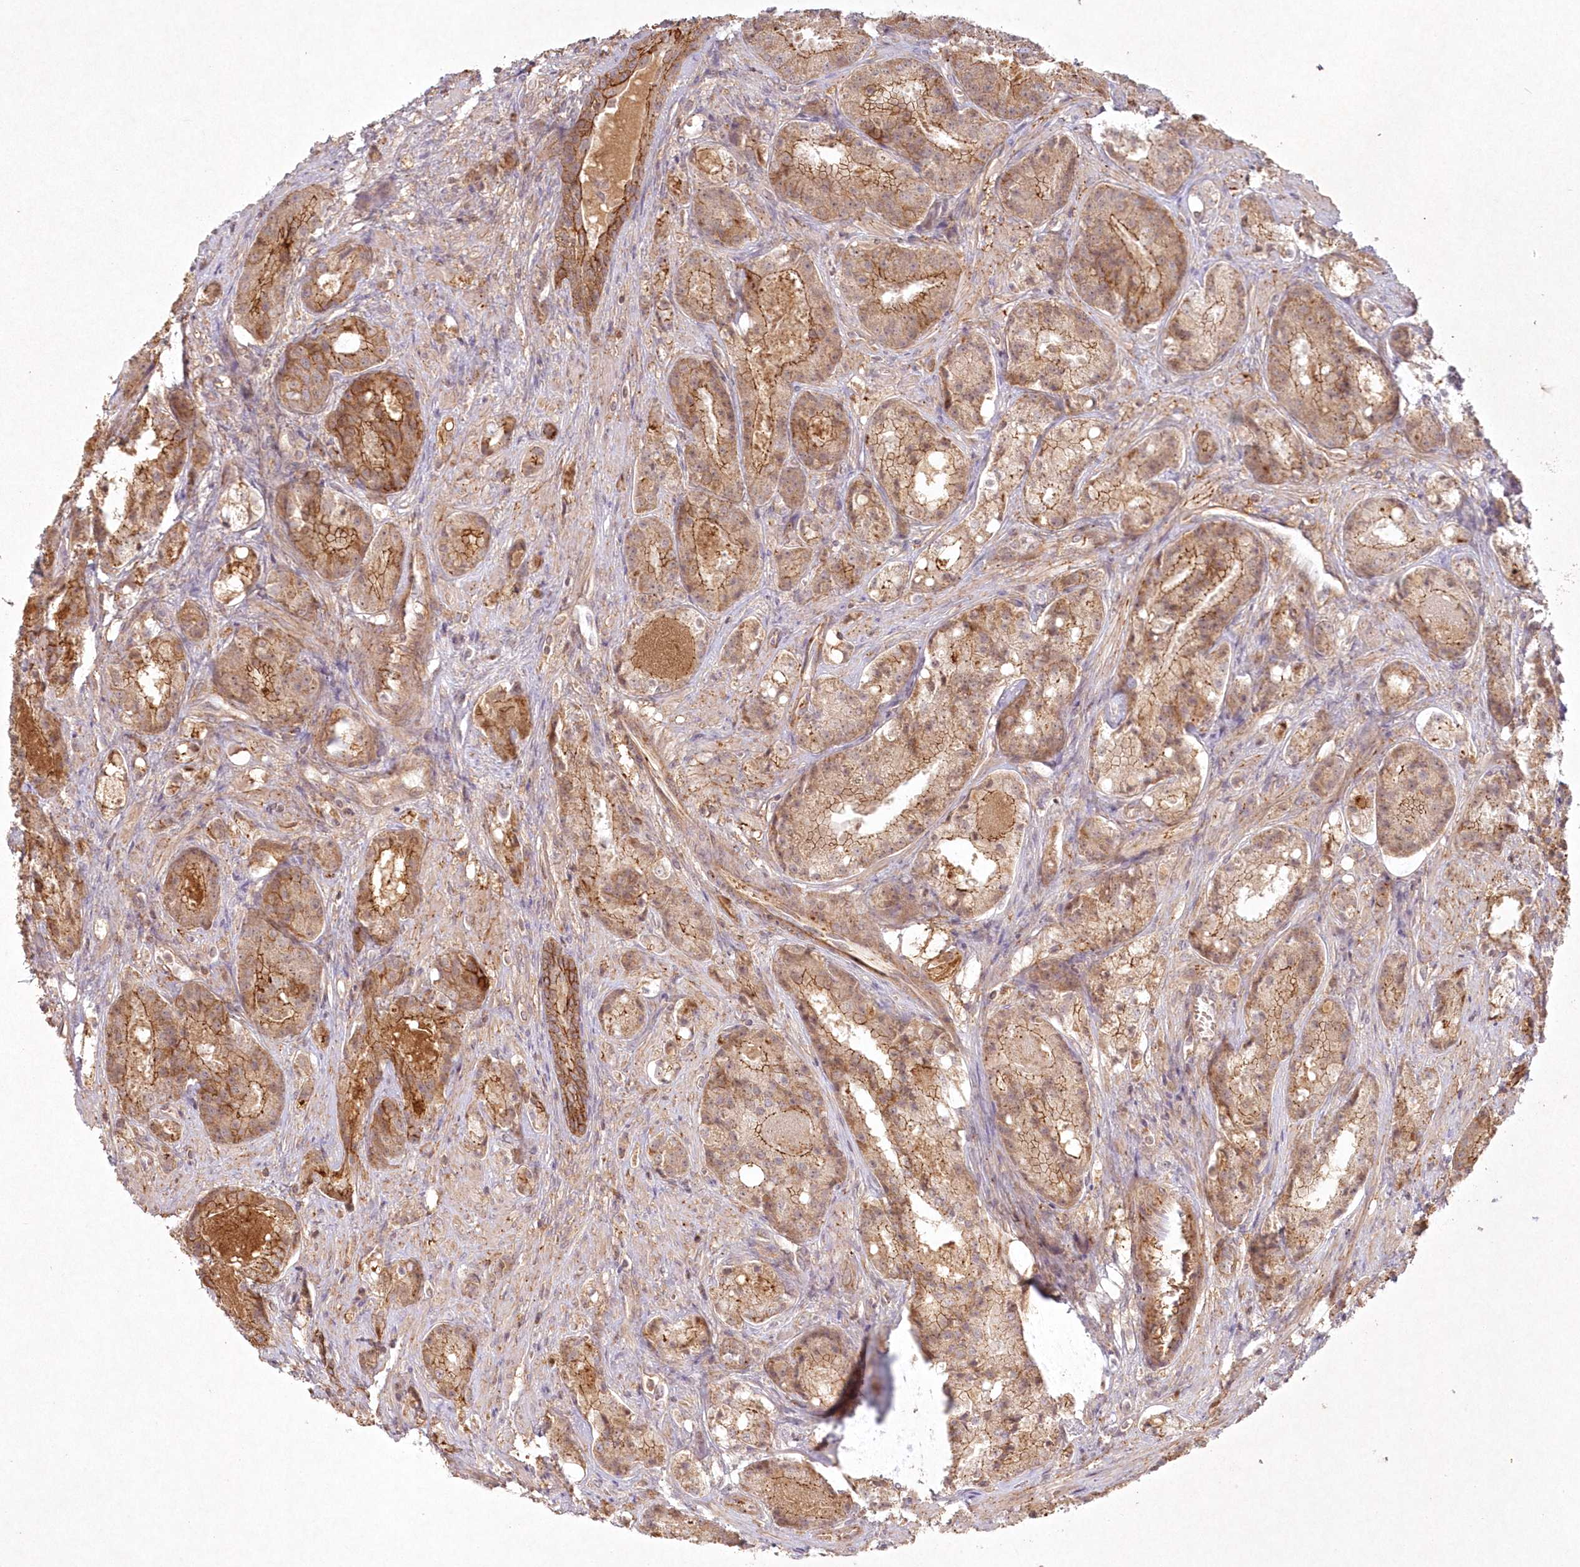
{"staining": {"intensity": "strong", "quantity": ">75%", "location": "cytoplasmic/membranous"}, "tissue": "prostate cancer", "cell_type": "Tumor cells", "image_type": "cancer", "snomed": [{"axis": "morphology", "description": "Adenocarcinoma, High grade"}, {"axis": "topography", "description": "Prostate"}], "caption": "Immunohistochemistry (DAB (3,3'-diaminobenzidine)) staining of prostate cancer demonstrates strong cytoplasmic/membranous protein expression in approximately >75% of tumor cells.", "gene": "TOGARAM2", "patient": {"sex": "male", "age": 60}}